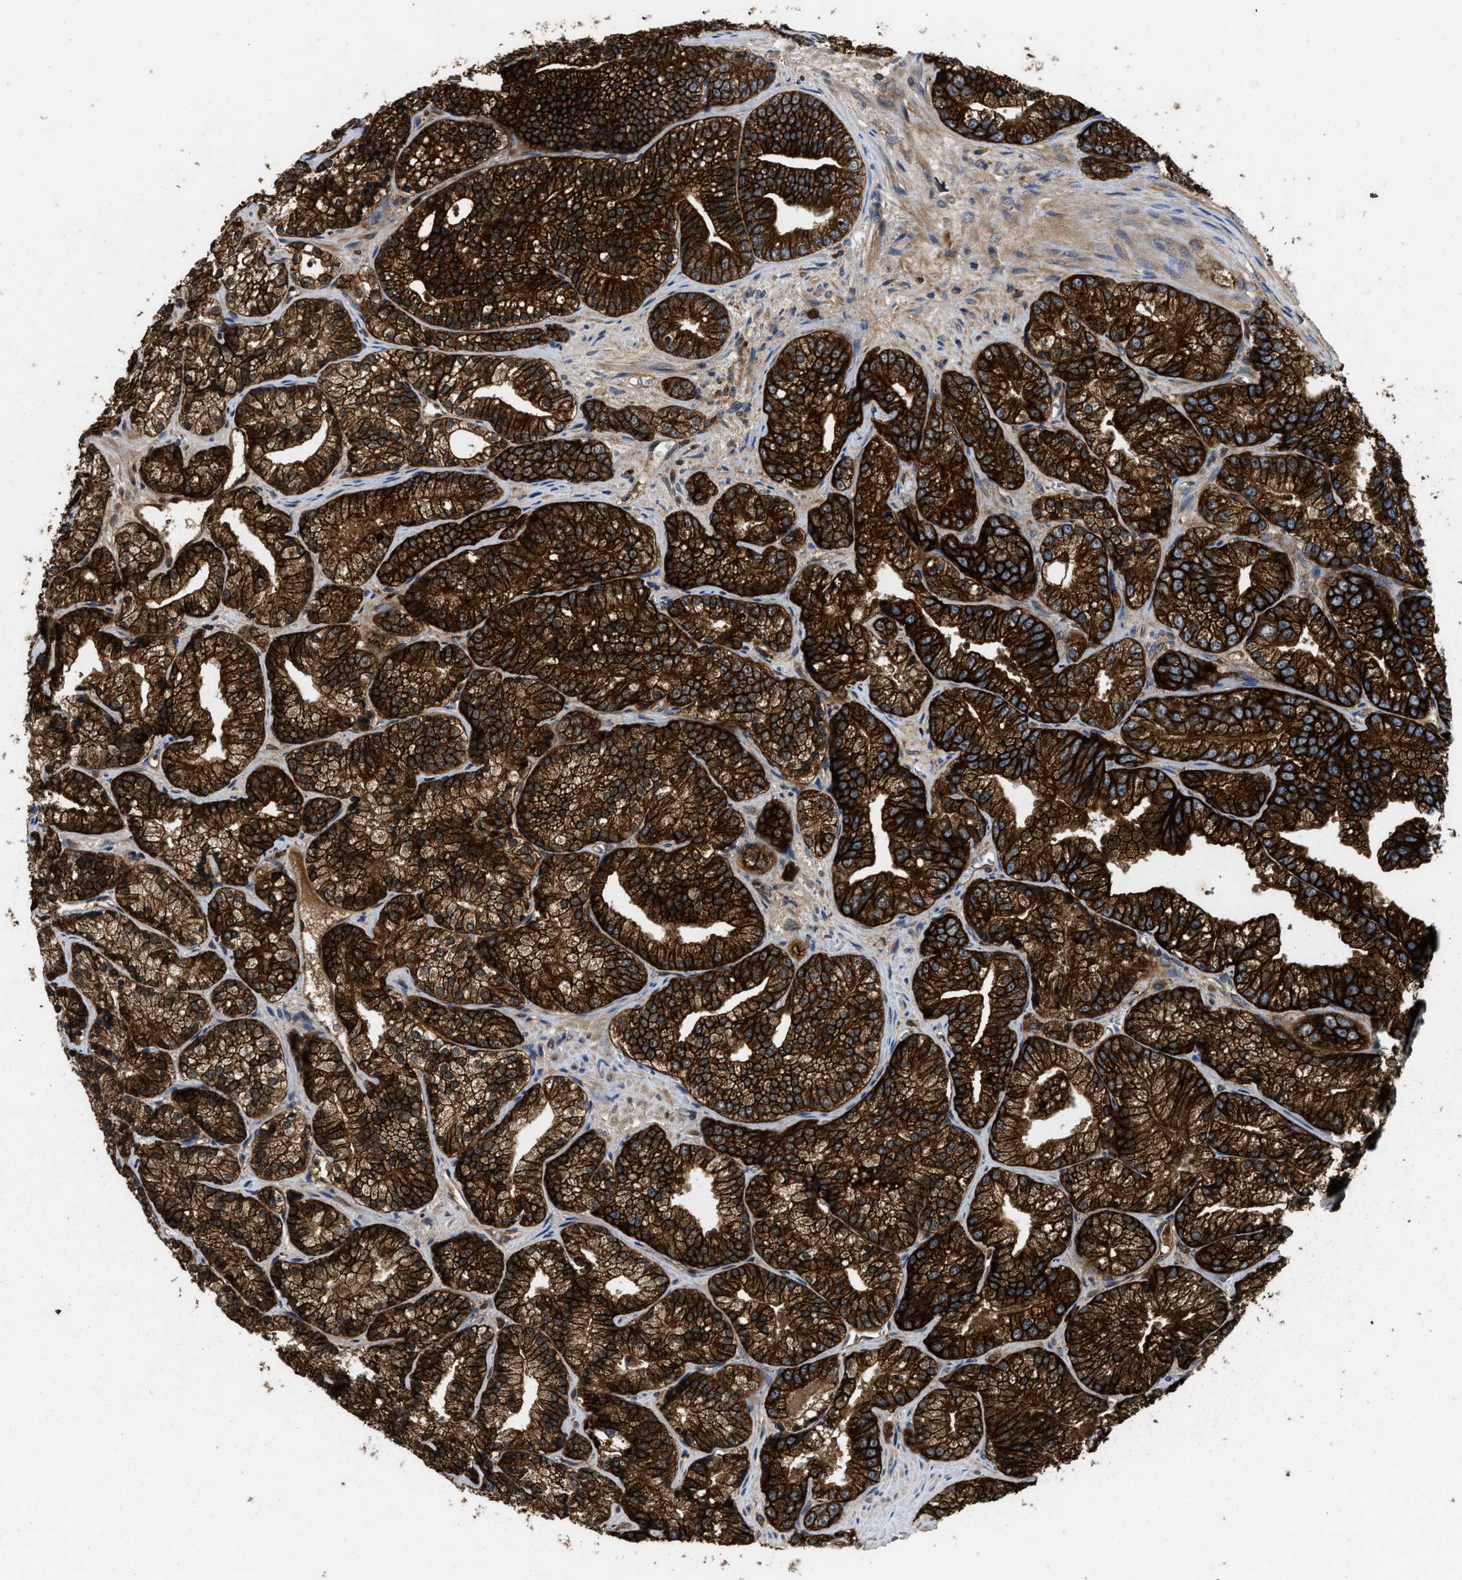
{"staining": {"intensity": "strong", "quantity": ">75%", "location": "cytoplasmic/membranous"}, "tissue": "prostate cancer", "cell_type": "Tumor cells", "image_type": "cancer", "snomed": [{"axis": "morphology", "description": "Adenocarcinoma, Low grade"}, {"axis": "topography", "description": "Prostate"}], "caption": "Prostate cancer tissue demonstrates strong cytoplasmic/membranous positivity in approximately >75% of tumor cells, visualized by immunohistochemistry. The protein is shown in brown color, while the nuclei are stained blue.", "gene": "ENPP4", "patient": {"sex": "male", "age": 89}}